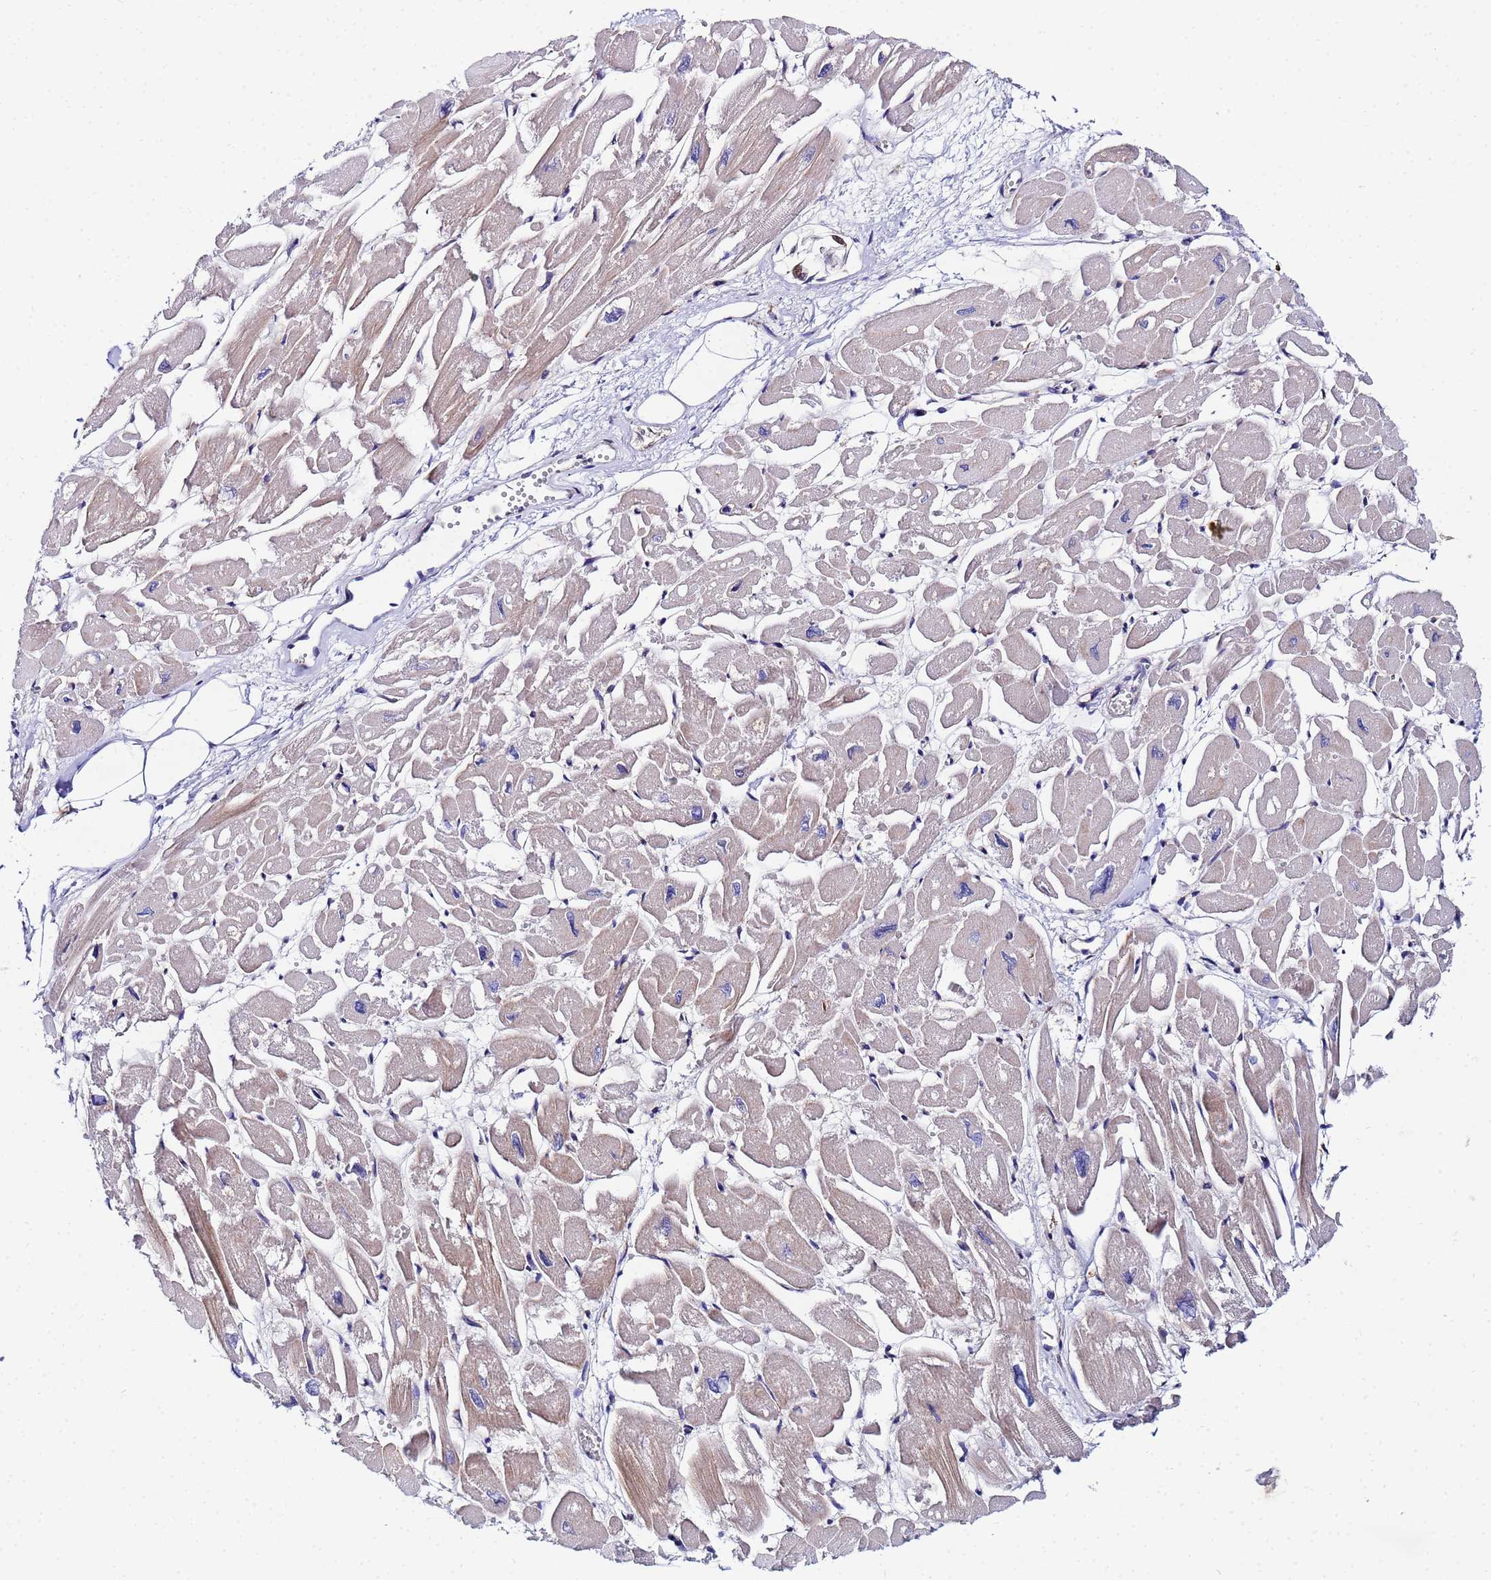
{"staining": {"intensity": "moderate", "quantity": "25%-75%", "location": "cytoplasmic/membranous"}, "tissue": "heart muscle", "cell_type": "Cardiomyocytes", "image_type": "normal", "snomed": [{"axis": "morphology", "description": "Normal tissue, NOS"}, {"axis": "topography", "description": "Heart"}], "caption": "The image displays immunohistochemical staining of normal heart muscle. There is moderate cytoplasmic/membranous expression is appreciated in about 25%-75% of cardiomyocytes.", "gene": "POM121C", "patient": {"sex": "male", "age": 54}}